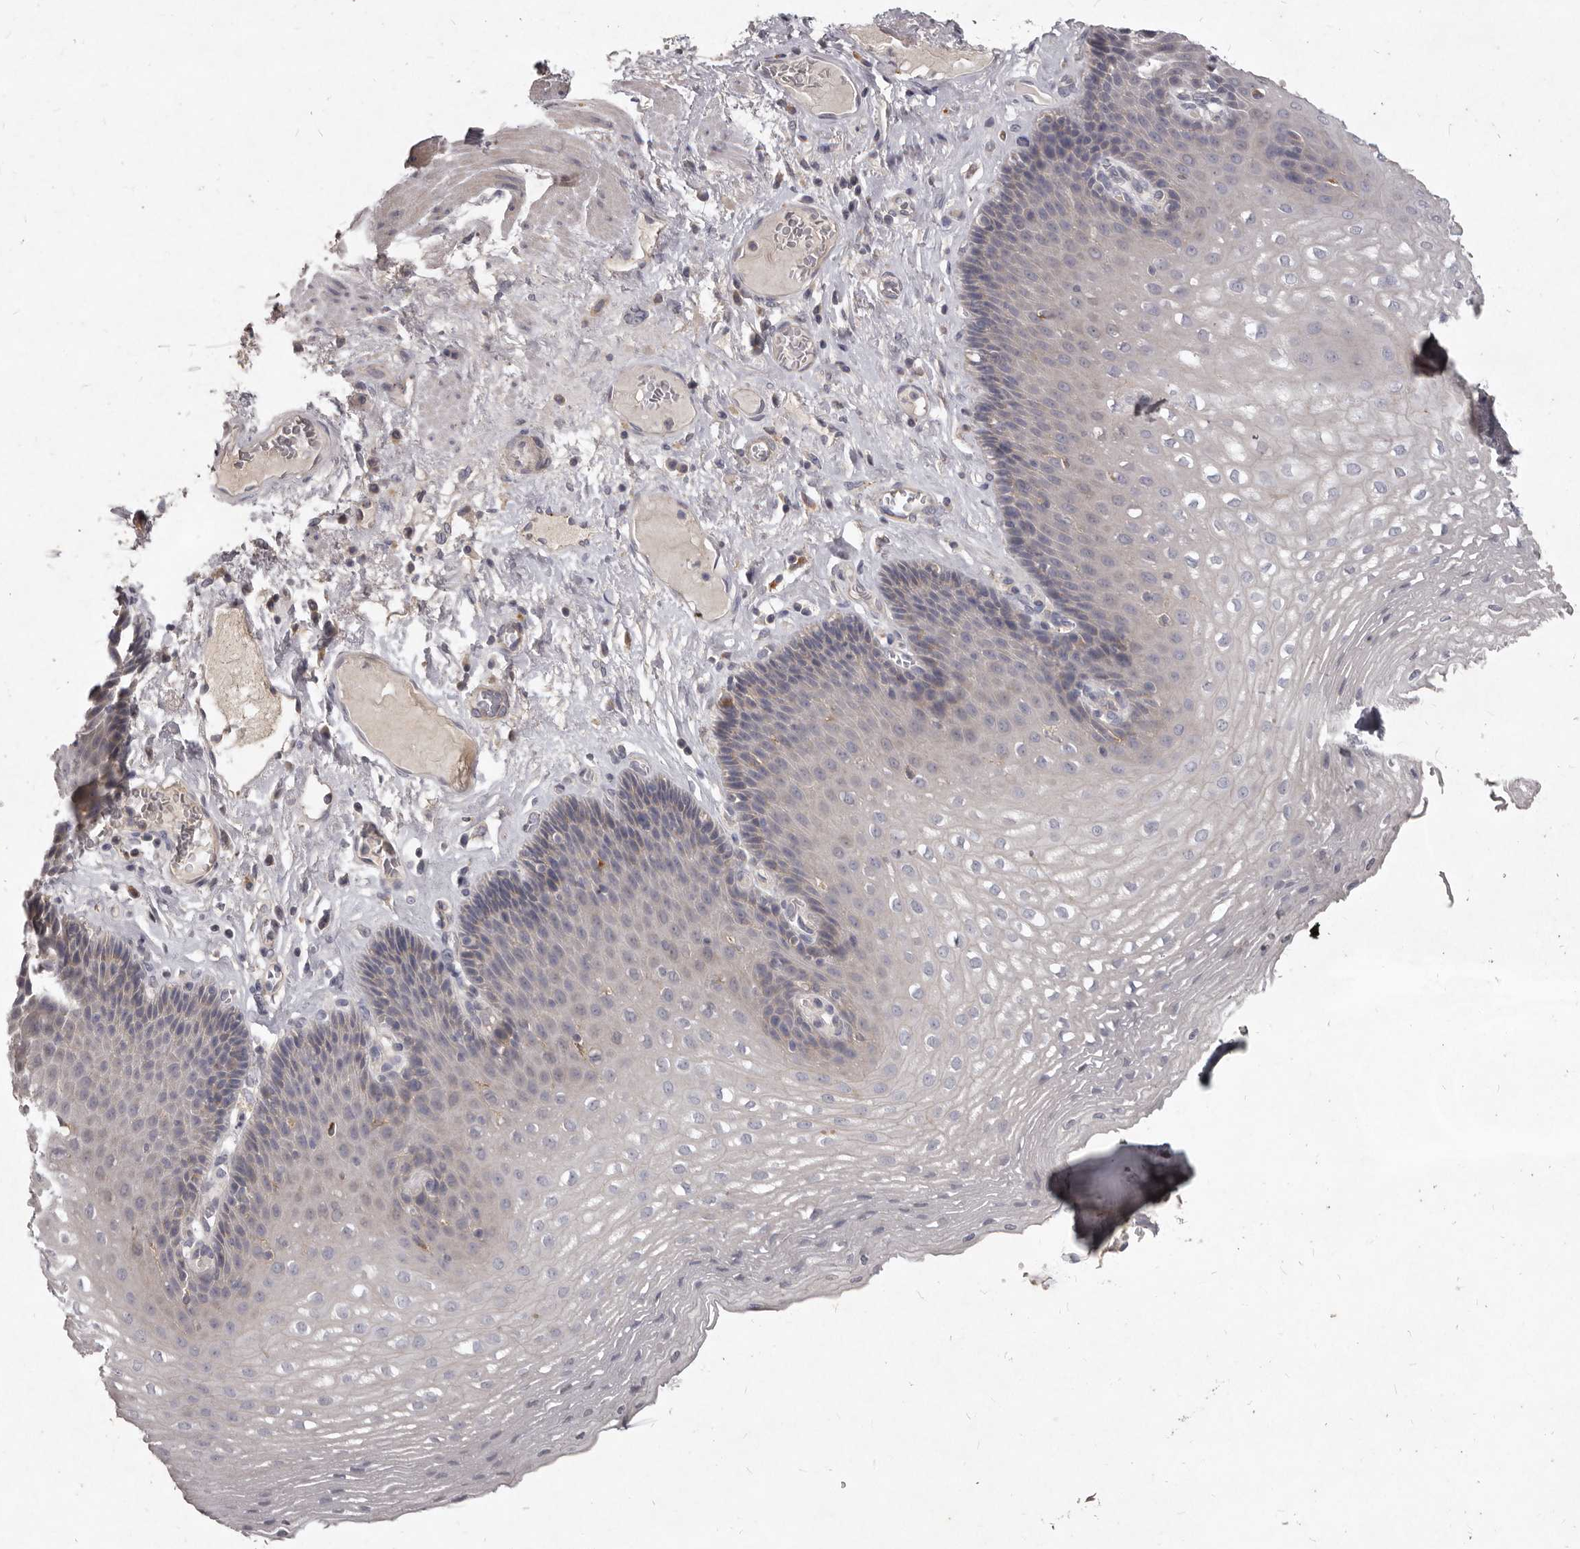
{"staining": {"intensity": "weak", "quantity": "<25%", "location": "cytoplasmic/membranous"}, "tissue": "esophagus", "cell_type": "Squamous epithelial cells", "image_type": "normal", "snomed": [{"axis": "morphology", "description": "Normal tissue, NOS"}, {"axis": "topography", "description": "Esophagus"}], "caption": "IHC of normal esophagus reveals no staining in squamous epithelial cells. (DAB immunohistochemistry, high magnification).", "gene": "GPRC5C", "patient": {"sex": "female", "age": 66}}